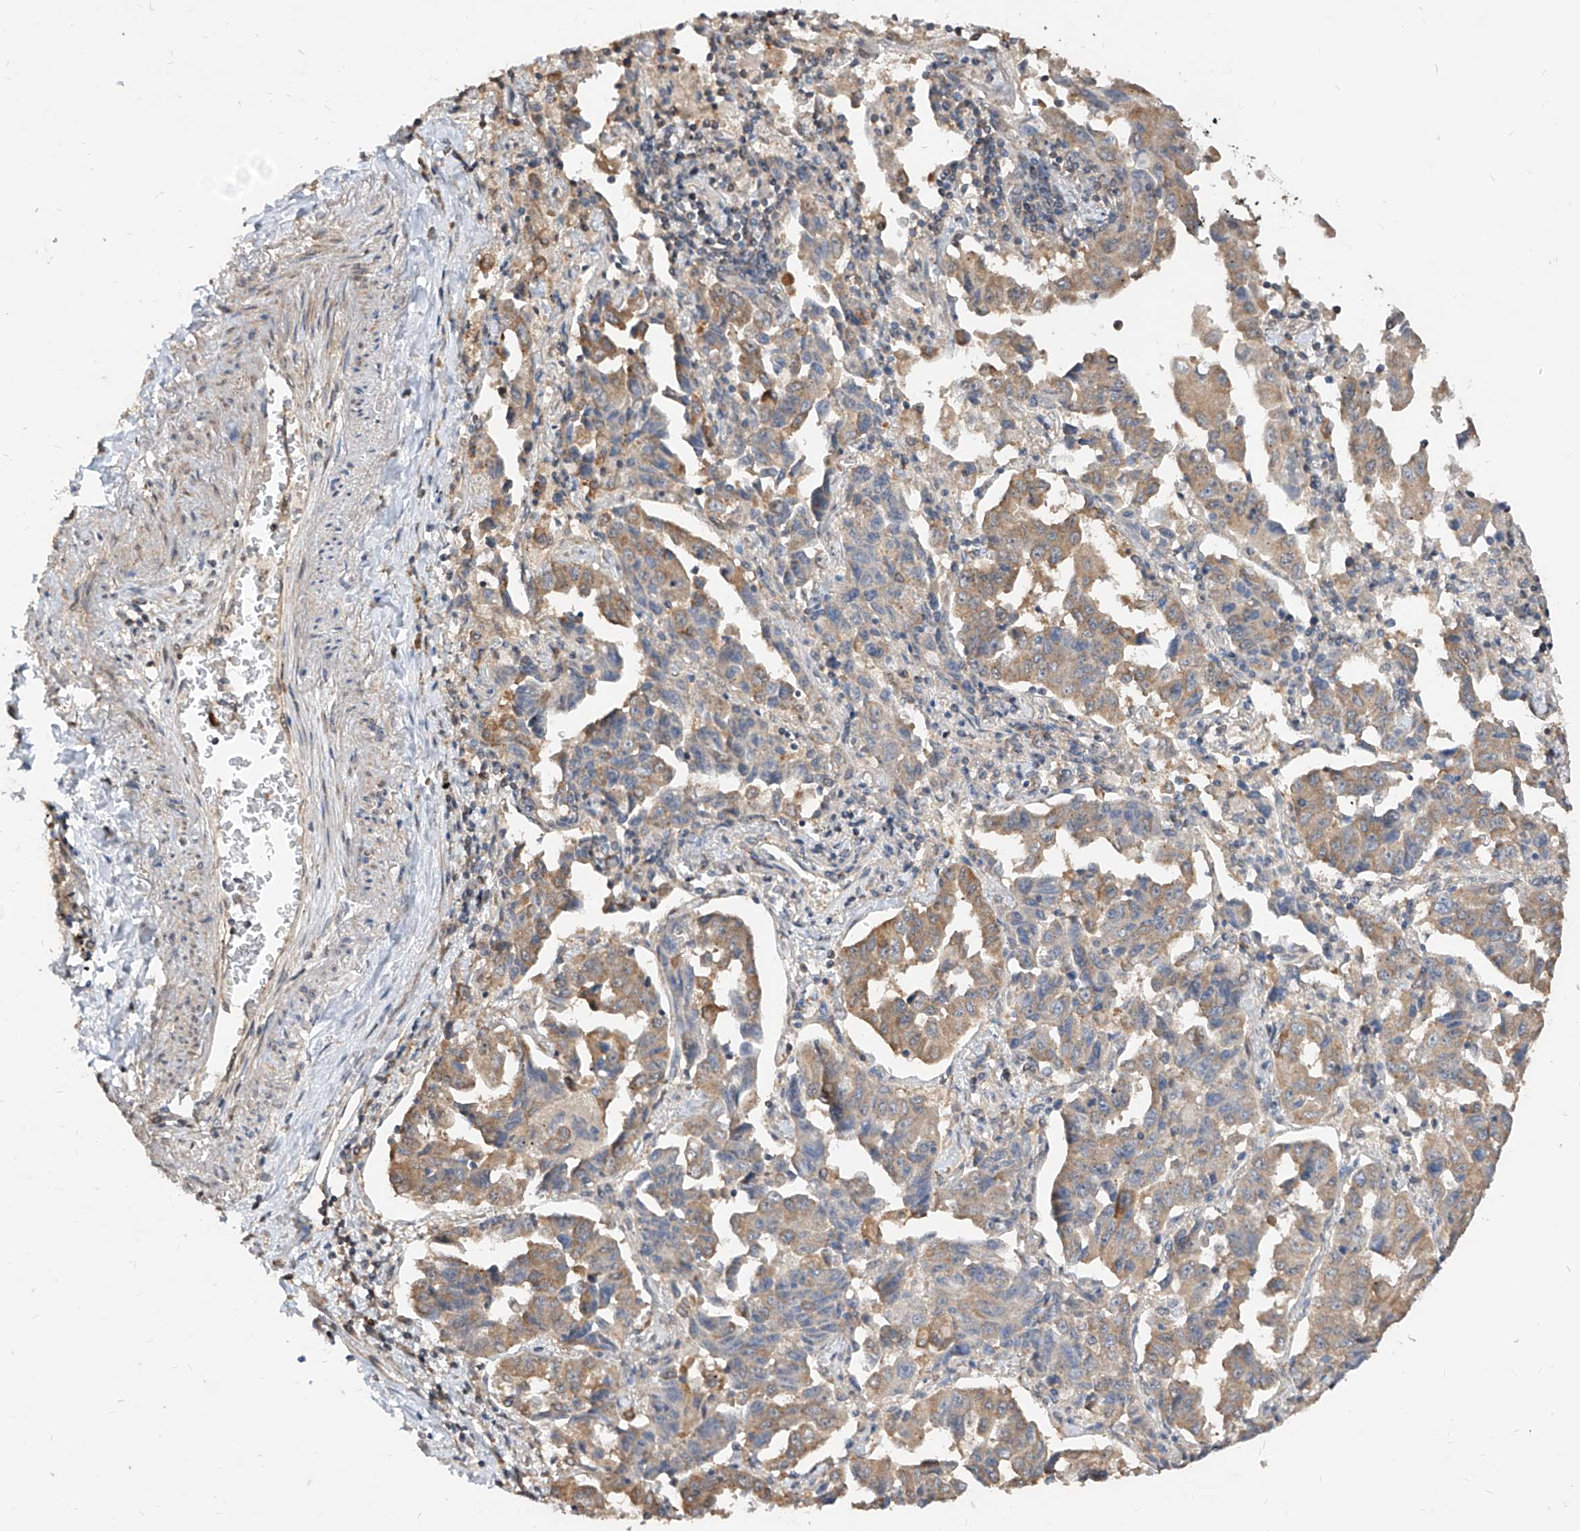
{"staining": {"intensity": "moderate", "quantity": ">75%", "location": "cytoplasmic/membranous"}, "tissue": "lung cancer", "cell_type": "Tumor cells", "image_type": "cancer", "snomed": [{"axis": "morphology", "description": "Adenocarcinoma, NOS"}, {"axis": "topography", "description": "Lung"}], "caption": "Lung cancer (adenocarcinoma) stained with a protein marker shows moderate staining in tumor cells.", "gene": "C8orf82", "patient": {"sex": "female", "age": 51}}